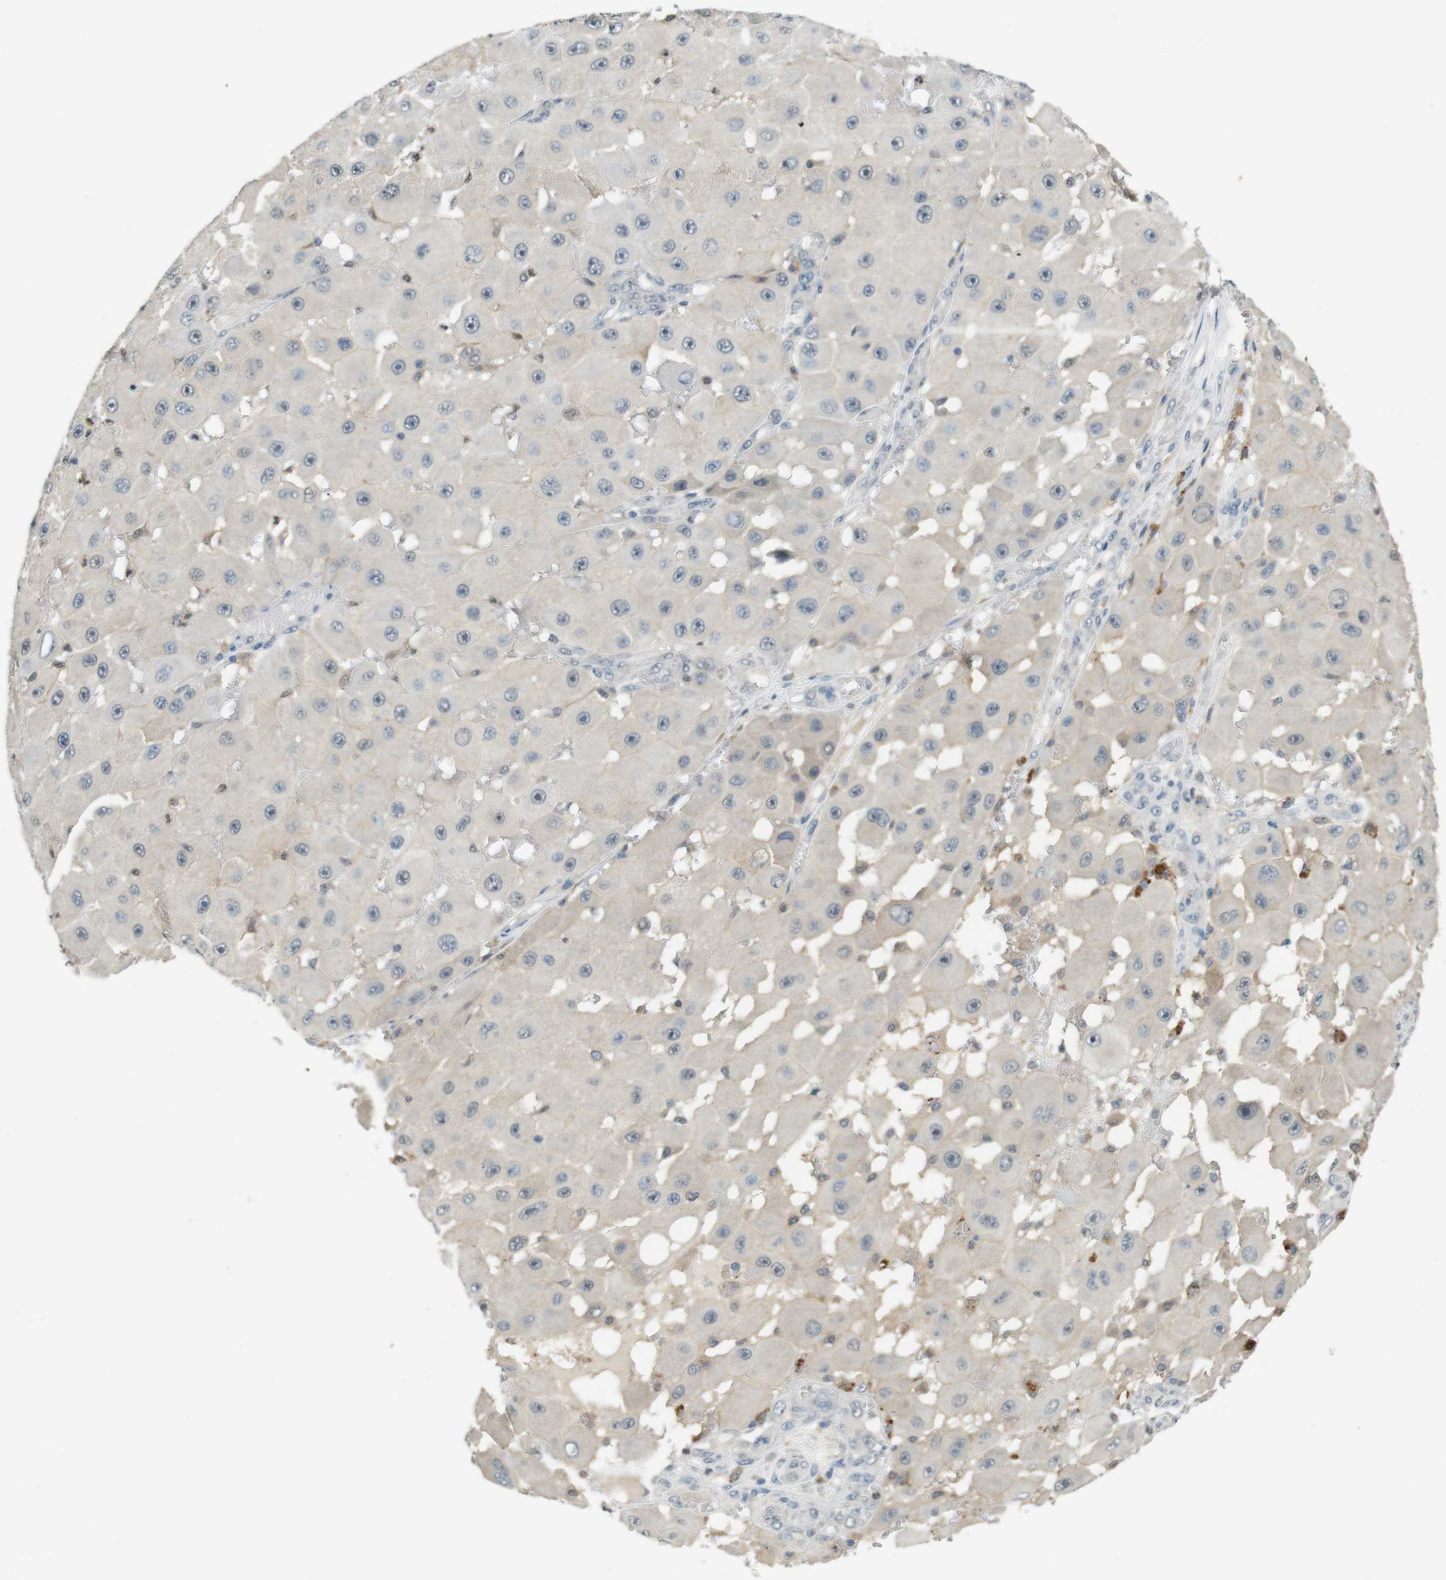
{"staining": {"intensity": "negative", "quantity": "none", "location": "none"}, "tissue": "melanoma", "cell_type": "Tumor cells", "image_type": "cancer", "snomed": [{"axis": "morphology", "description": "Malignant melanoma, NOS"}, {"axis": "topography", "description": "Skin"}], "caption": "Tumor cells show no significant positivity in melanoma.", "gene": "CDK14", "patient": {"sex": "female", "age": 81}}